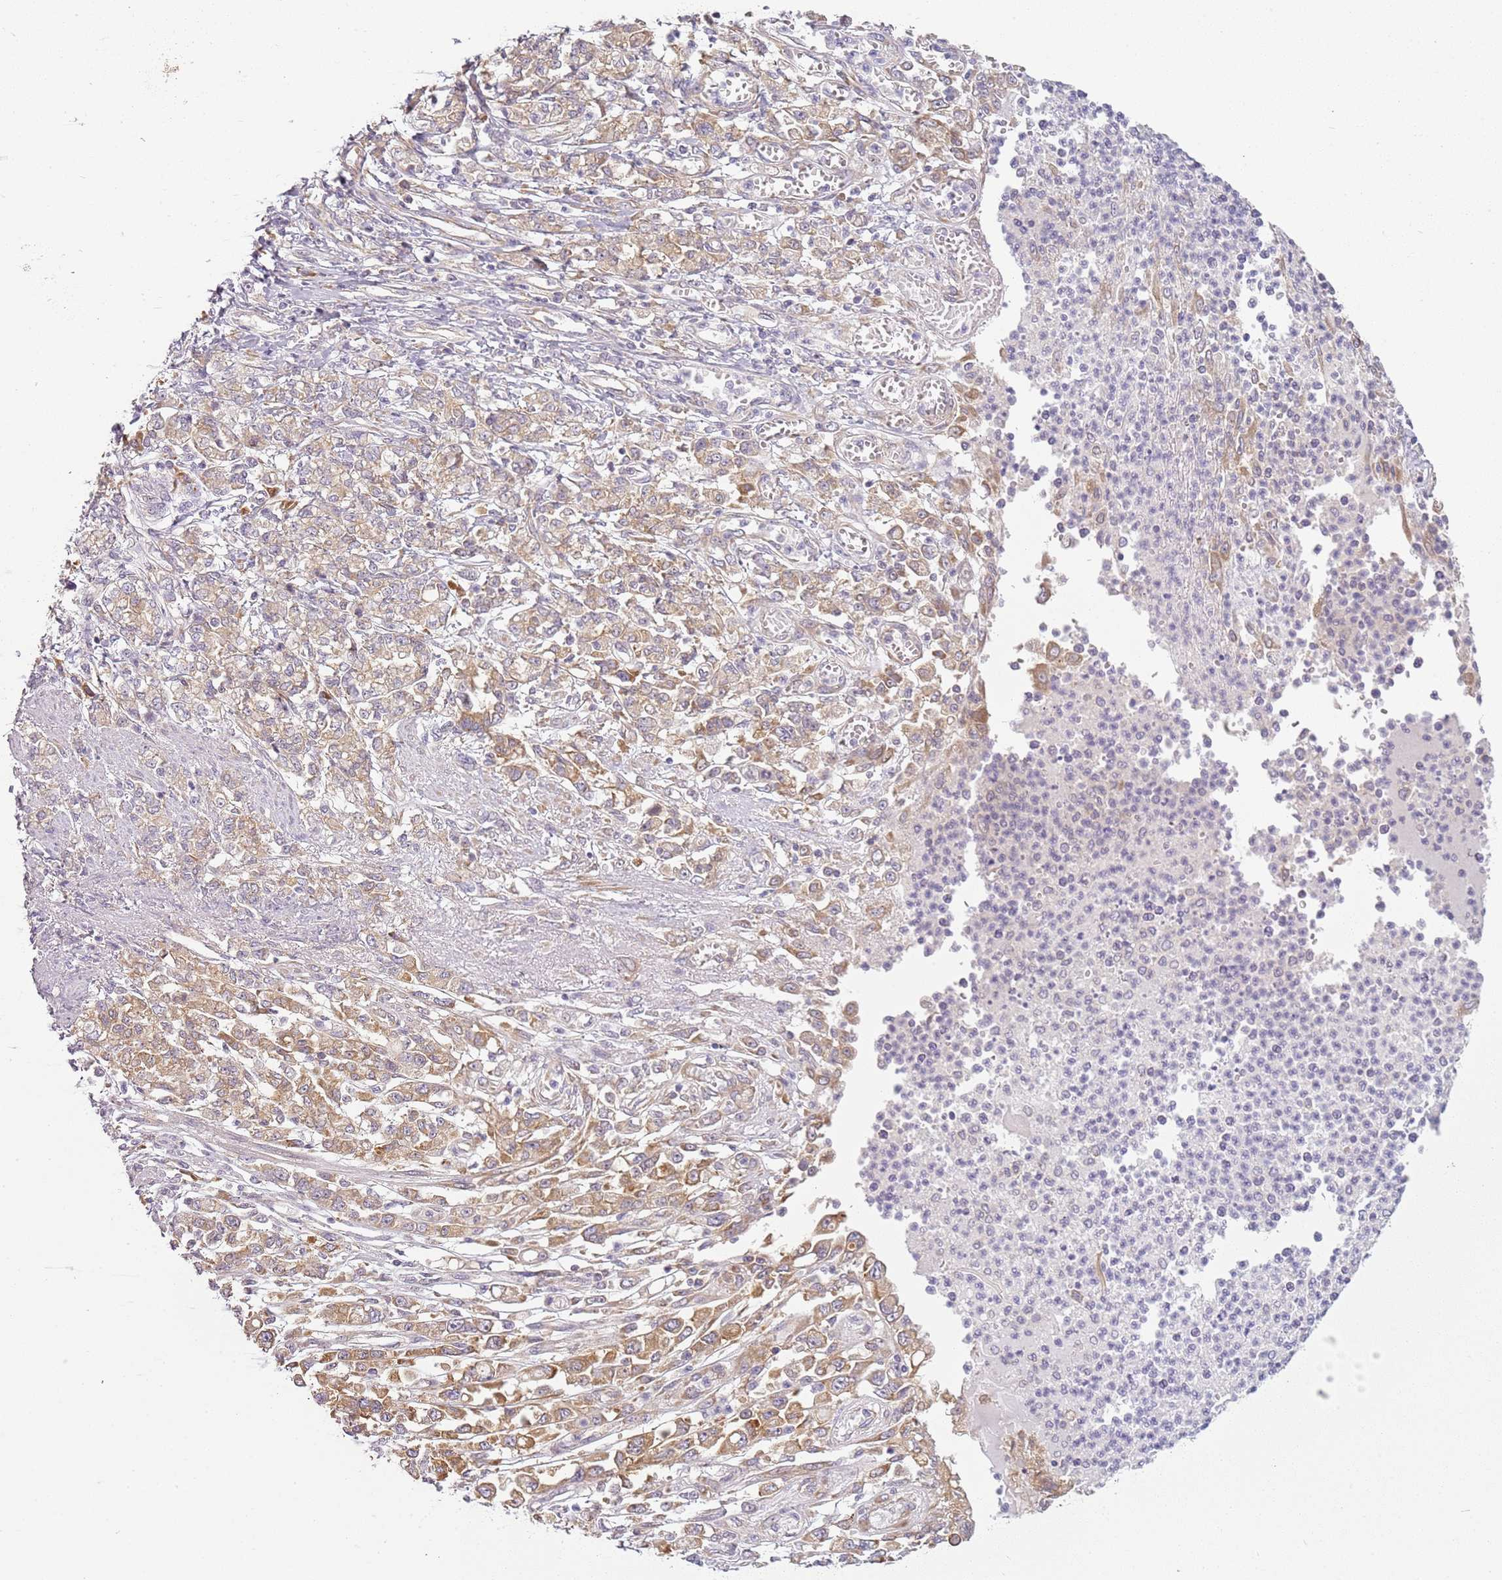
{"staining": {"intensity": "moderate", "quantity": "25%-75%", "location": "cytoplasmic/membranous"}, "tissue": "stomach cancer", "cell_type": "Tumor cells", "image_type": "cancer", "snomed": [{"axis": "morphology", "description": "Adenocarcinoma, NOS"}, {"axis": "topography", "description": "Stomach"}], "caption": "Tumor cells display medium levels of moderate cytoplasmic/membranous staining in about 25%-75% of cells in human stomach cancer.", "gene": "RPS28", "patient": {"sex": "female", "age": 76}}